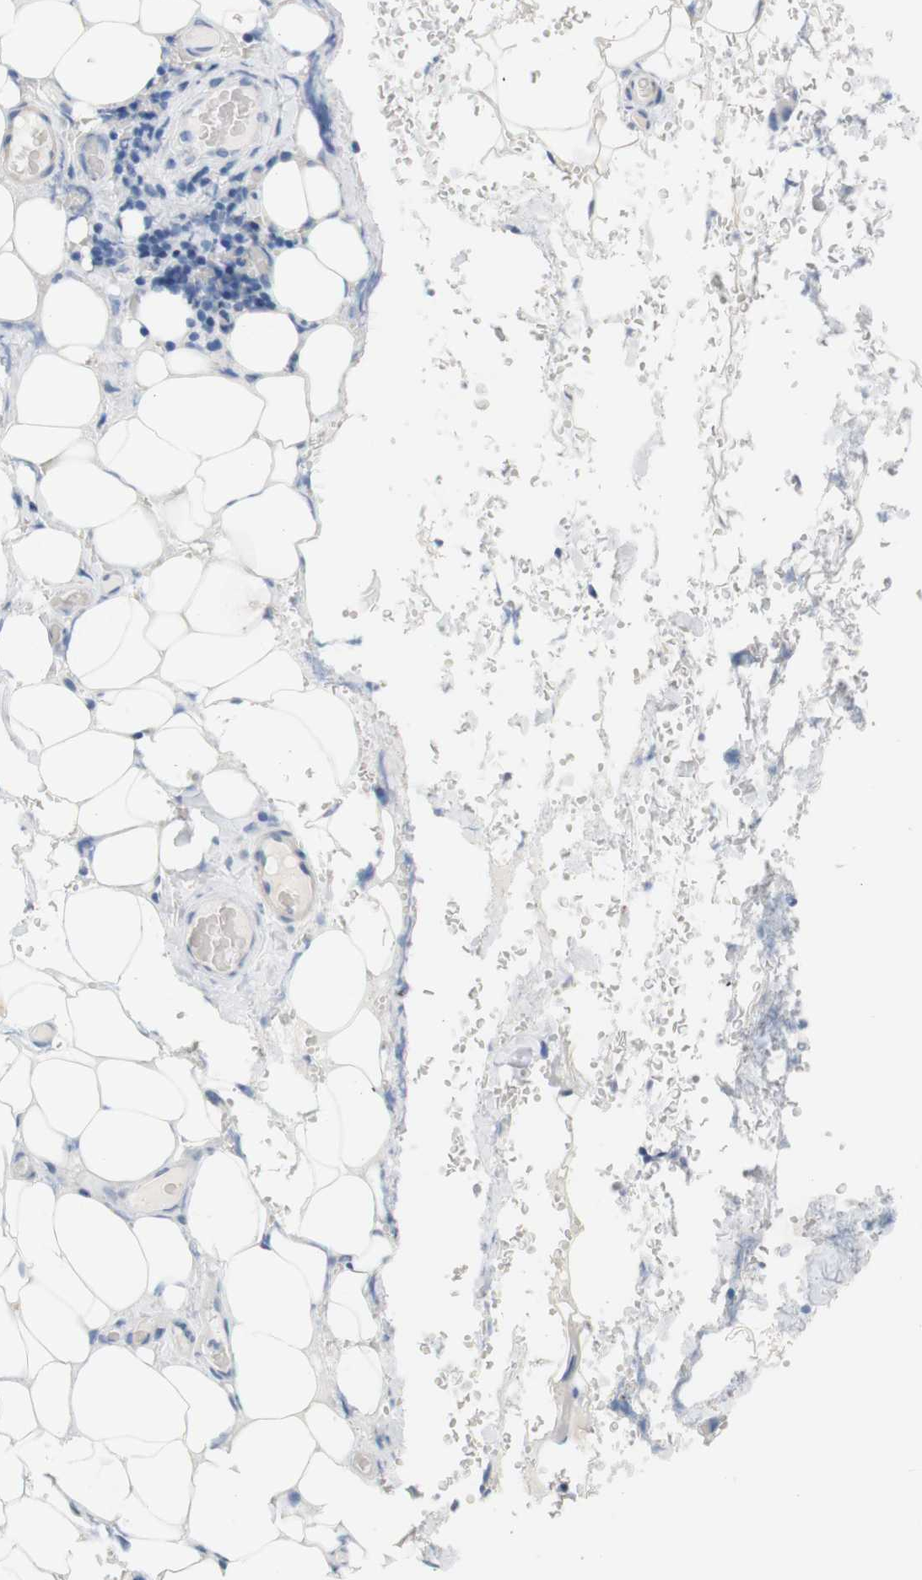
{"staining": {"intensity": "negative", "quantity": "none", "location": "none"}, "tissue": "adipose tissue", "cell_type": "Adipocytes", "image_type": "normal", "snomed": [{"axis": "morphology", "description": "Normal tissue, NOS"}, {"axis": "morphology", "description": "Adenocarcinoma, NOS"}, {"axis": "topography", "description": "Esophagus"}], "caption": "An IHC micrograph of normal adipose tissue is shown. There is no staining in adipocytes of adipose tissue. The staining is performed using DAB (3,3'-diaminobenzidine) brown chromogen with nuclei counter-stained in using hematoxylin.", "gene": "HRH2", "patient": {"sex": "male", "age": 62}}